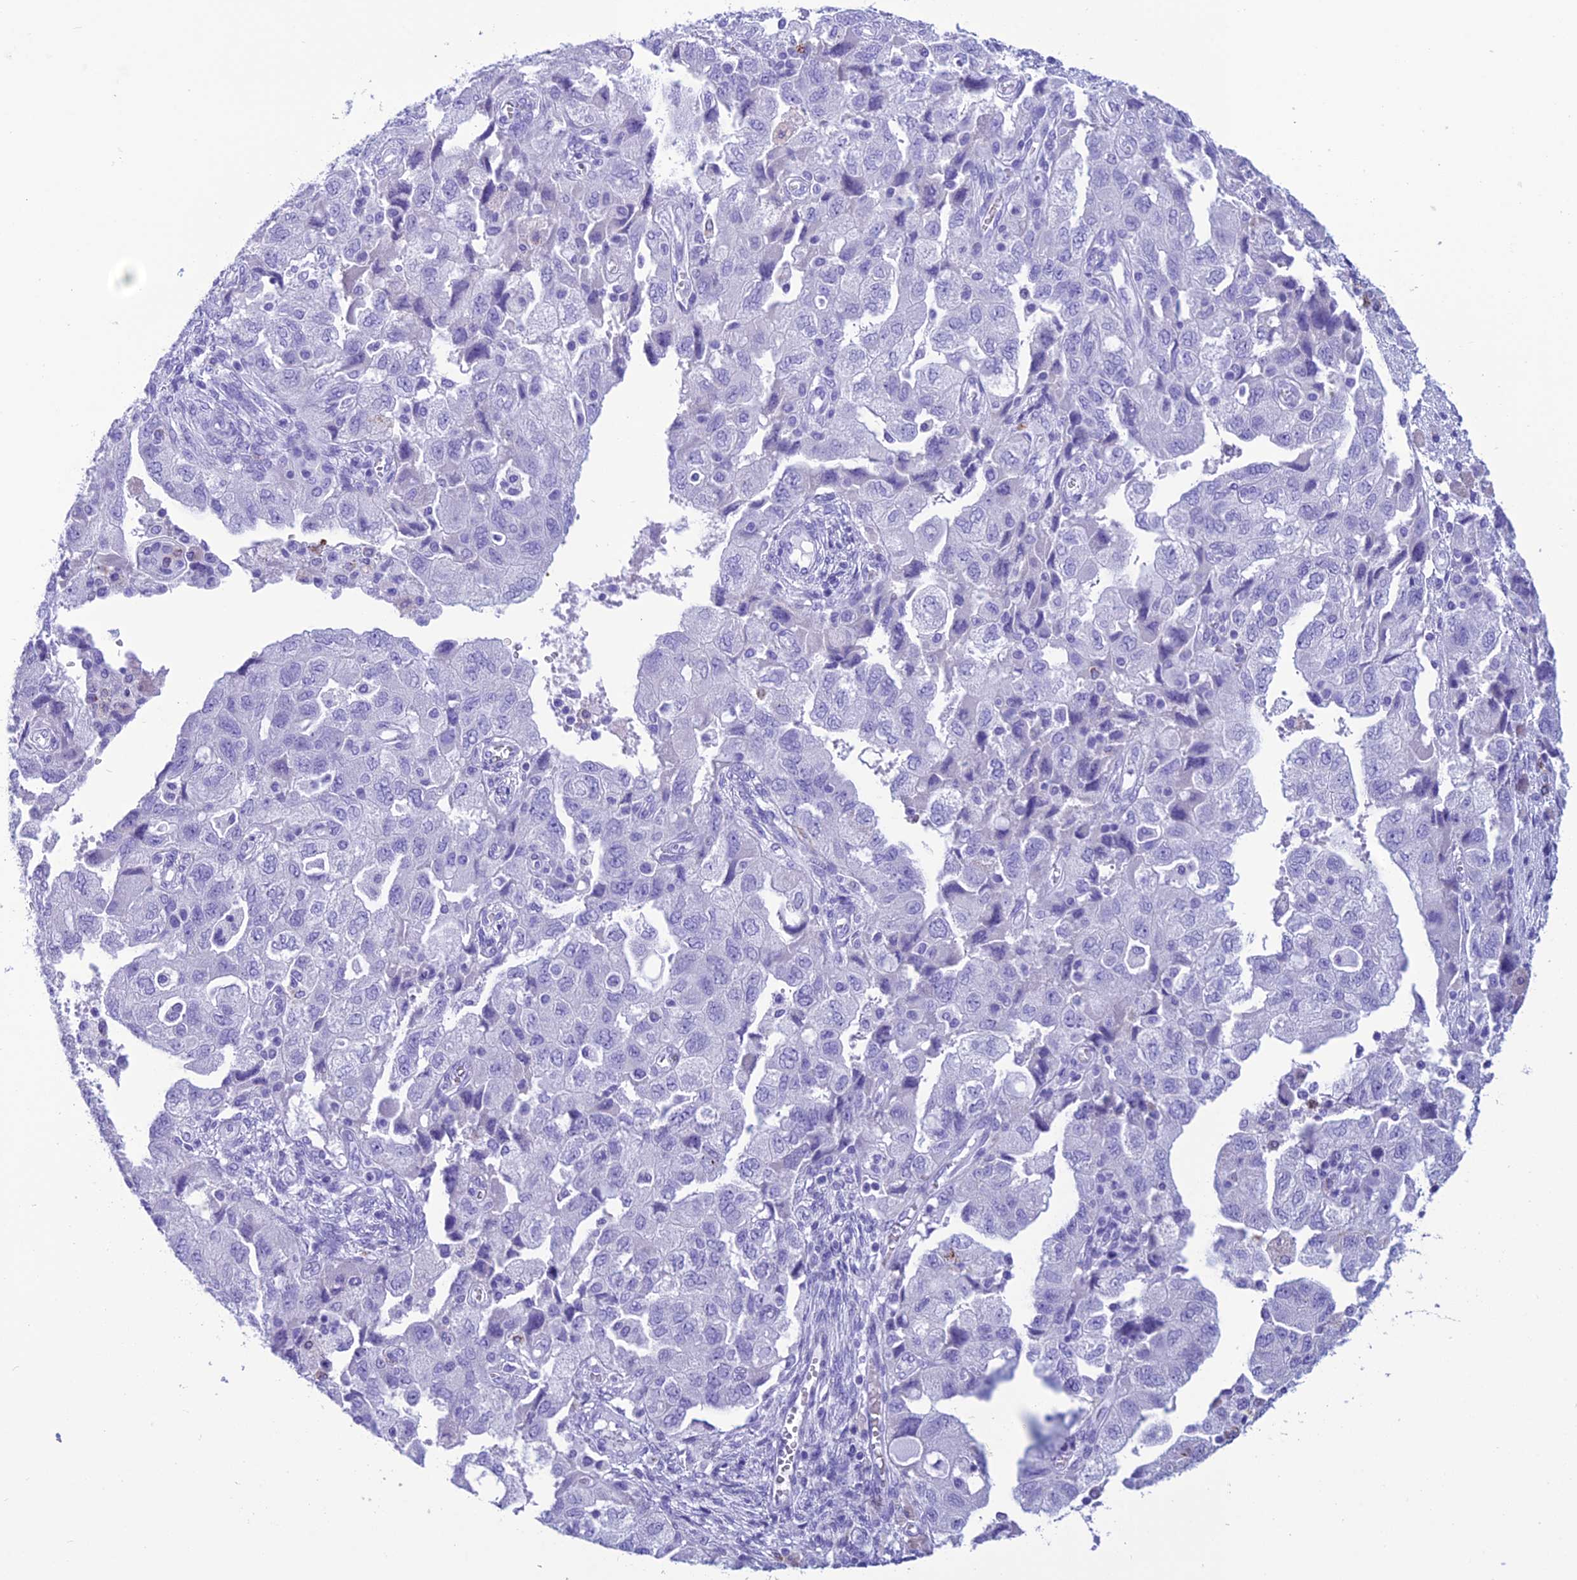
{"staining": {"intensity": "moderate", "quantity": "<25%", "location": "cytoplasmic/membranous"}, "tissue": "ovarian cancer", "cell_type": "Tumor cells", "image_type": "cancer", "snomed": [{"axis": "morphology", "description": "Carcinoma, NOS"}, {"axis": "morphology", "description": "Cystadenocarcinoma, serous, NOS"}, {"axis": "topography", "description": "Ovary"}], "caption": "Immunohistochemistry histopathology image of ovarian cancer (serous cystadenocarcinoma) stained for a protein (brown), which reveals low levels of moderate cytoplasmic/membranous positivity in about <25% of tumor cells.", "gene": "TRAM1L1", "patient": {"sex": "female", "age": 69}}